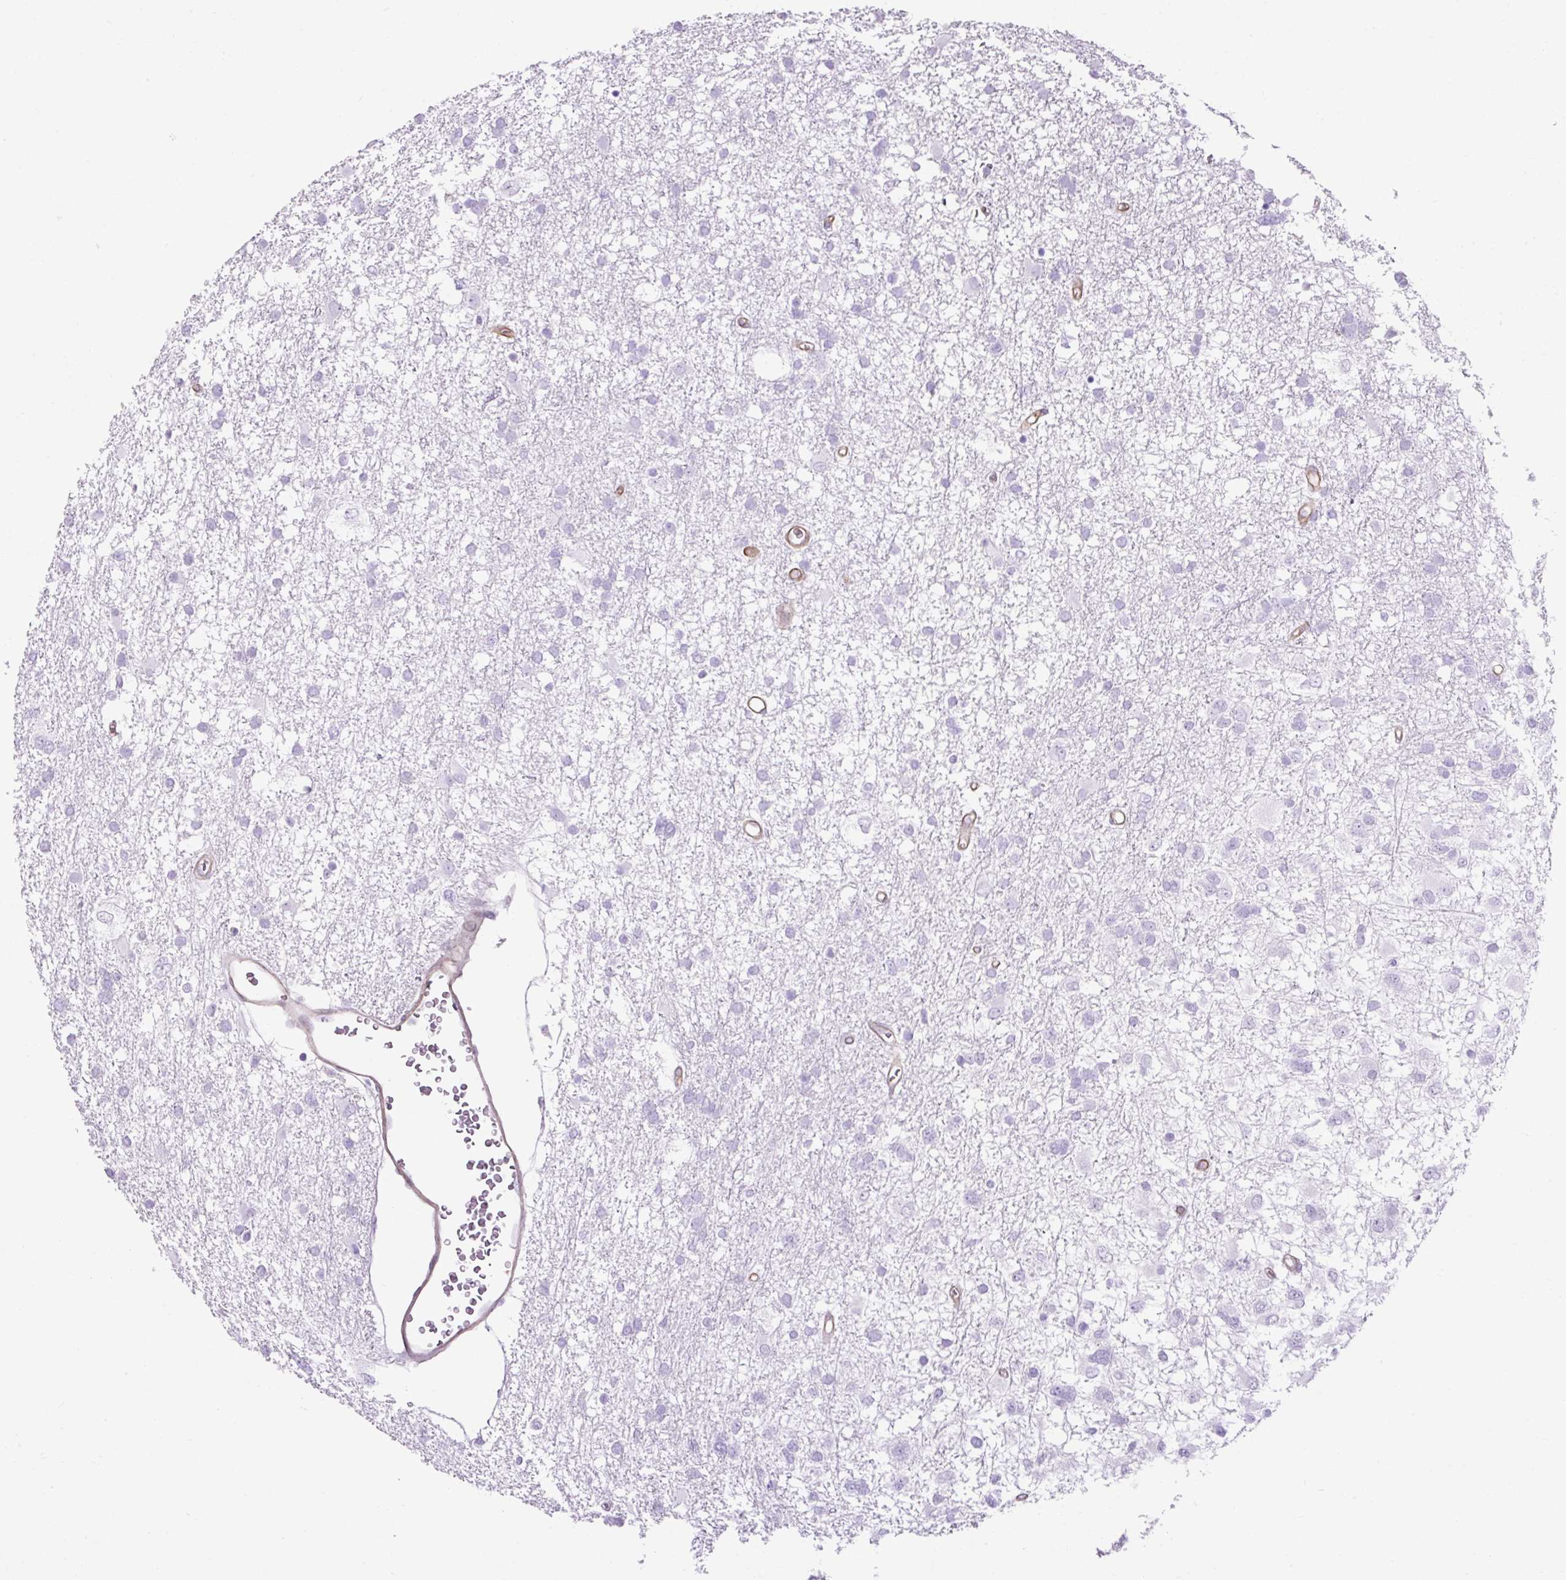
{"staining": {"intensity": "negative", "quantity": "none", "location": "none"}, "tissue": "glioma", "cell_type": "Tumor cells", "image_type": "cancer", "snomed": [{"axis": "morphology", "description": "Glioma, malignant, High grade"}, {"axis": "topography", "description": "Brain"}], "caption": "Immunohistochemistry (IHC) of glioma demonstrates no staining in tumor cells. (Immunohistochemistry (IHC), brightfield microscopy, high magnification).", "gene": "KRT12", "patient": {"sex": "male", "age": 61}}